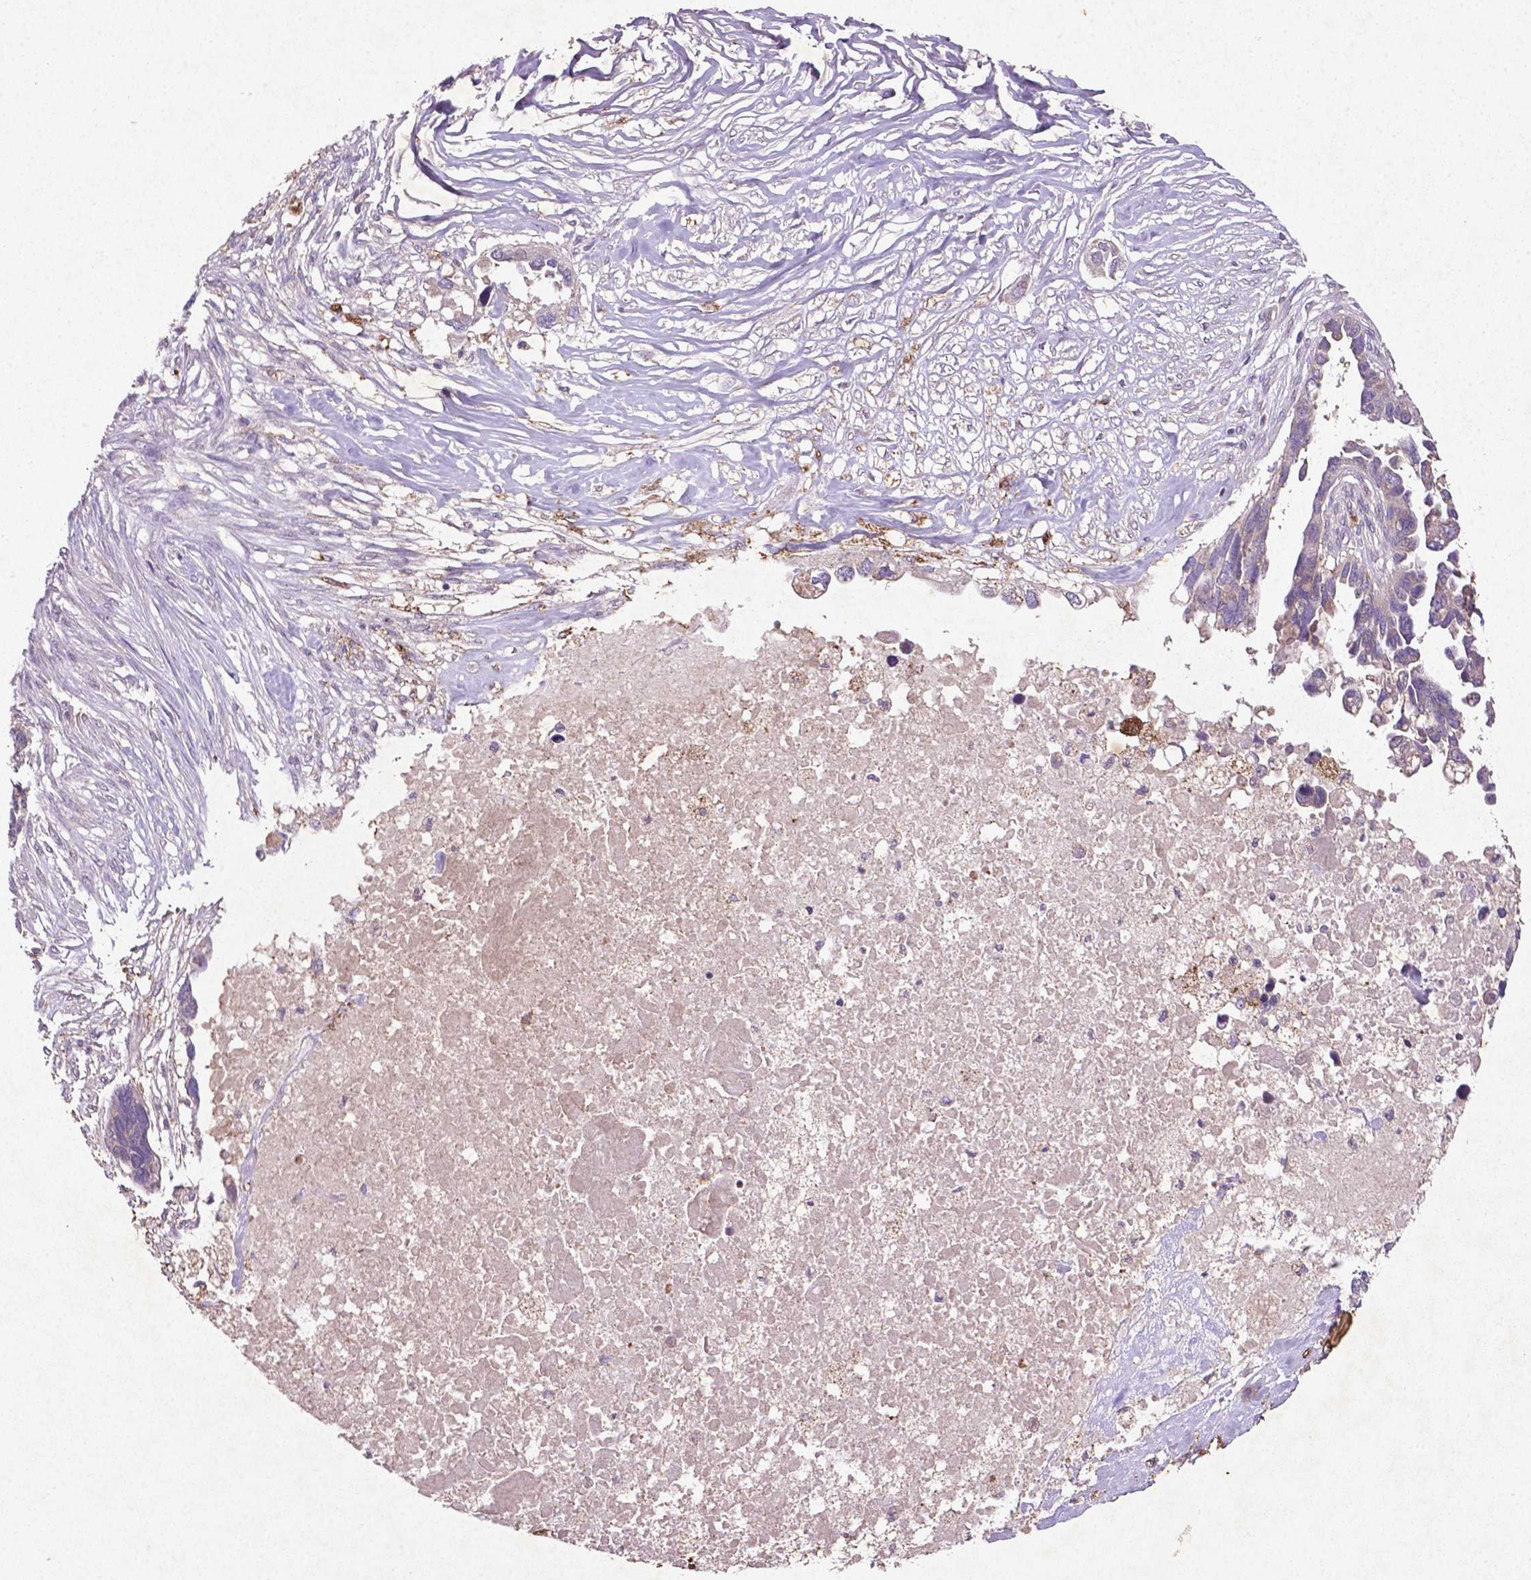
{"staining": {"intensity": "negative", "quantity": "none", "location": "none"}, "tissue": "ovarian cancer", "cell_type": "Tumor cells", "image_type": "cancer", "snomed": [{"axis": "morphology", "description": "Cystadenocarcinoma, serous, NOS"}, {"axis": "topography", "description": "Ovary"}], "caption": "The histopathology image exhibits no staining of tumor cells in ovarian cancer. Nuclei are stained in blue.", "gene": "MTOR", "patient": {"sex": "female", "age": 54}}